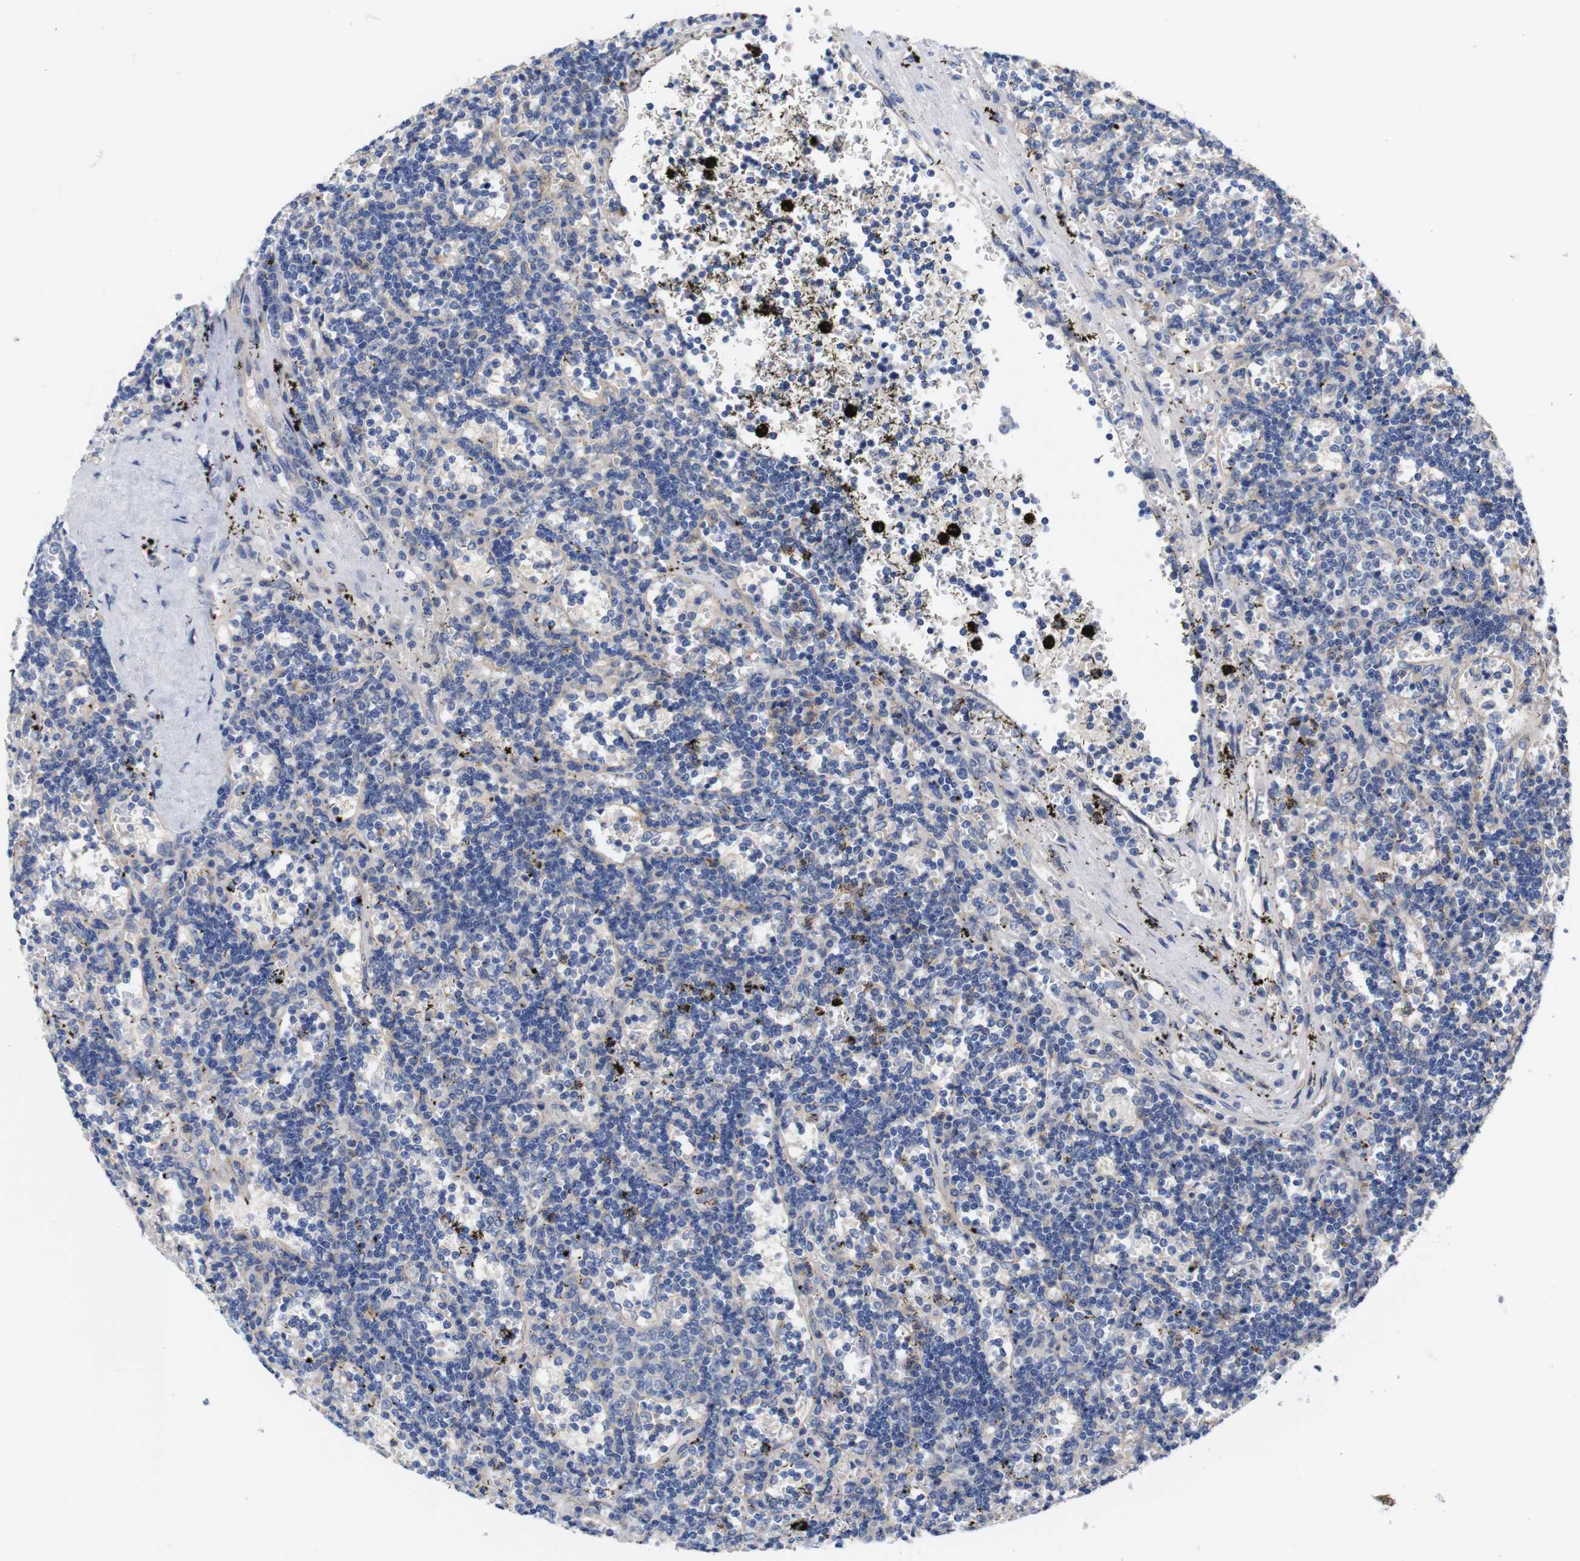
{"staining": {"intensity": "negative", "quantity": "none", "location": "none"}, "tissue": "lymphoma", "cell_type": "Tumor cells", "image_type": "cancer", "snomed": [{"axis": "morphology", "description": "Malignant lymphoma, non-Hodgkin's type, Low grade"}, {"axis": "topography", "description": "Spleen"}], "caption": "This is an immunohistochemistry (IHC) image of human low-grade malignant lymphoma, non-Hodgkin's type. There is no staining in tumor cells.", "gene": "USH1C", "patient": {"sex": "male", "age": 60}}